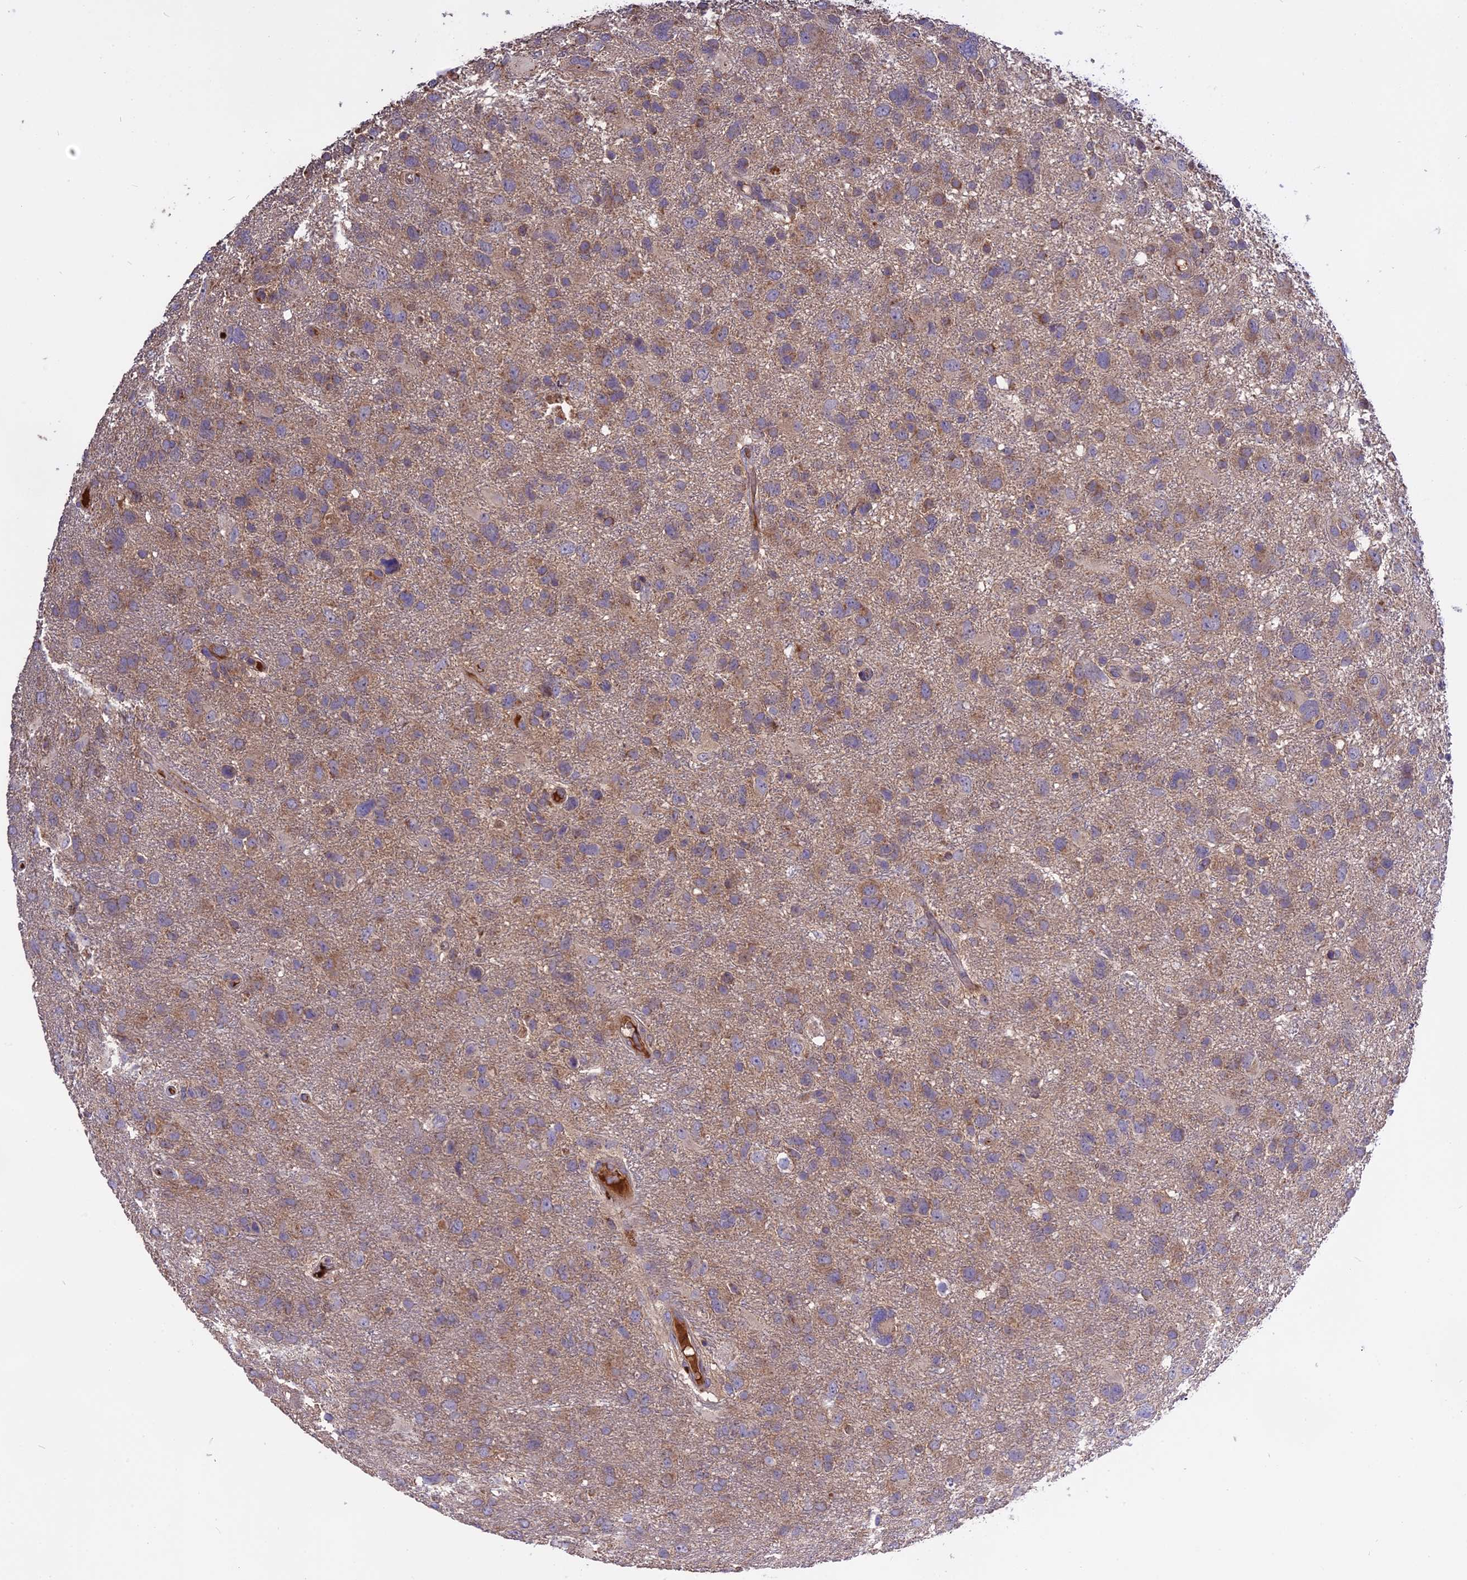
{"staining": {"intensity": "moderate", "quantity": "<25%", "location": "cytoplasmic/membranous"}, "tissue": "glioma", "cell_type": "Tumor cells", "image_type": "cancer", "snomed": [{"axis": "morphology", "description": "Glioma, malignant, High grade"}, {"axis": "topography", "description": "Brain"}], "caption": "Brown immunohistochemical staining in human malignant glioma (high-grade) shows moderate cytoplasmic/membranous expression in about <25% of tumor cells.", "gene": "NUDT8", "patient": {"sex": "male", "age": 61}}